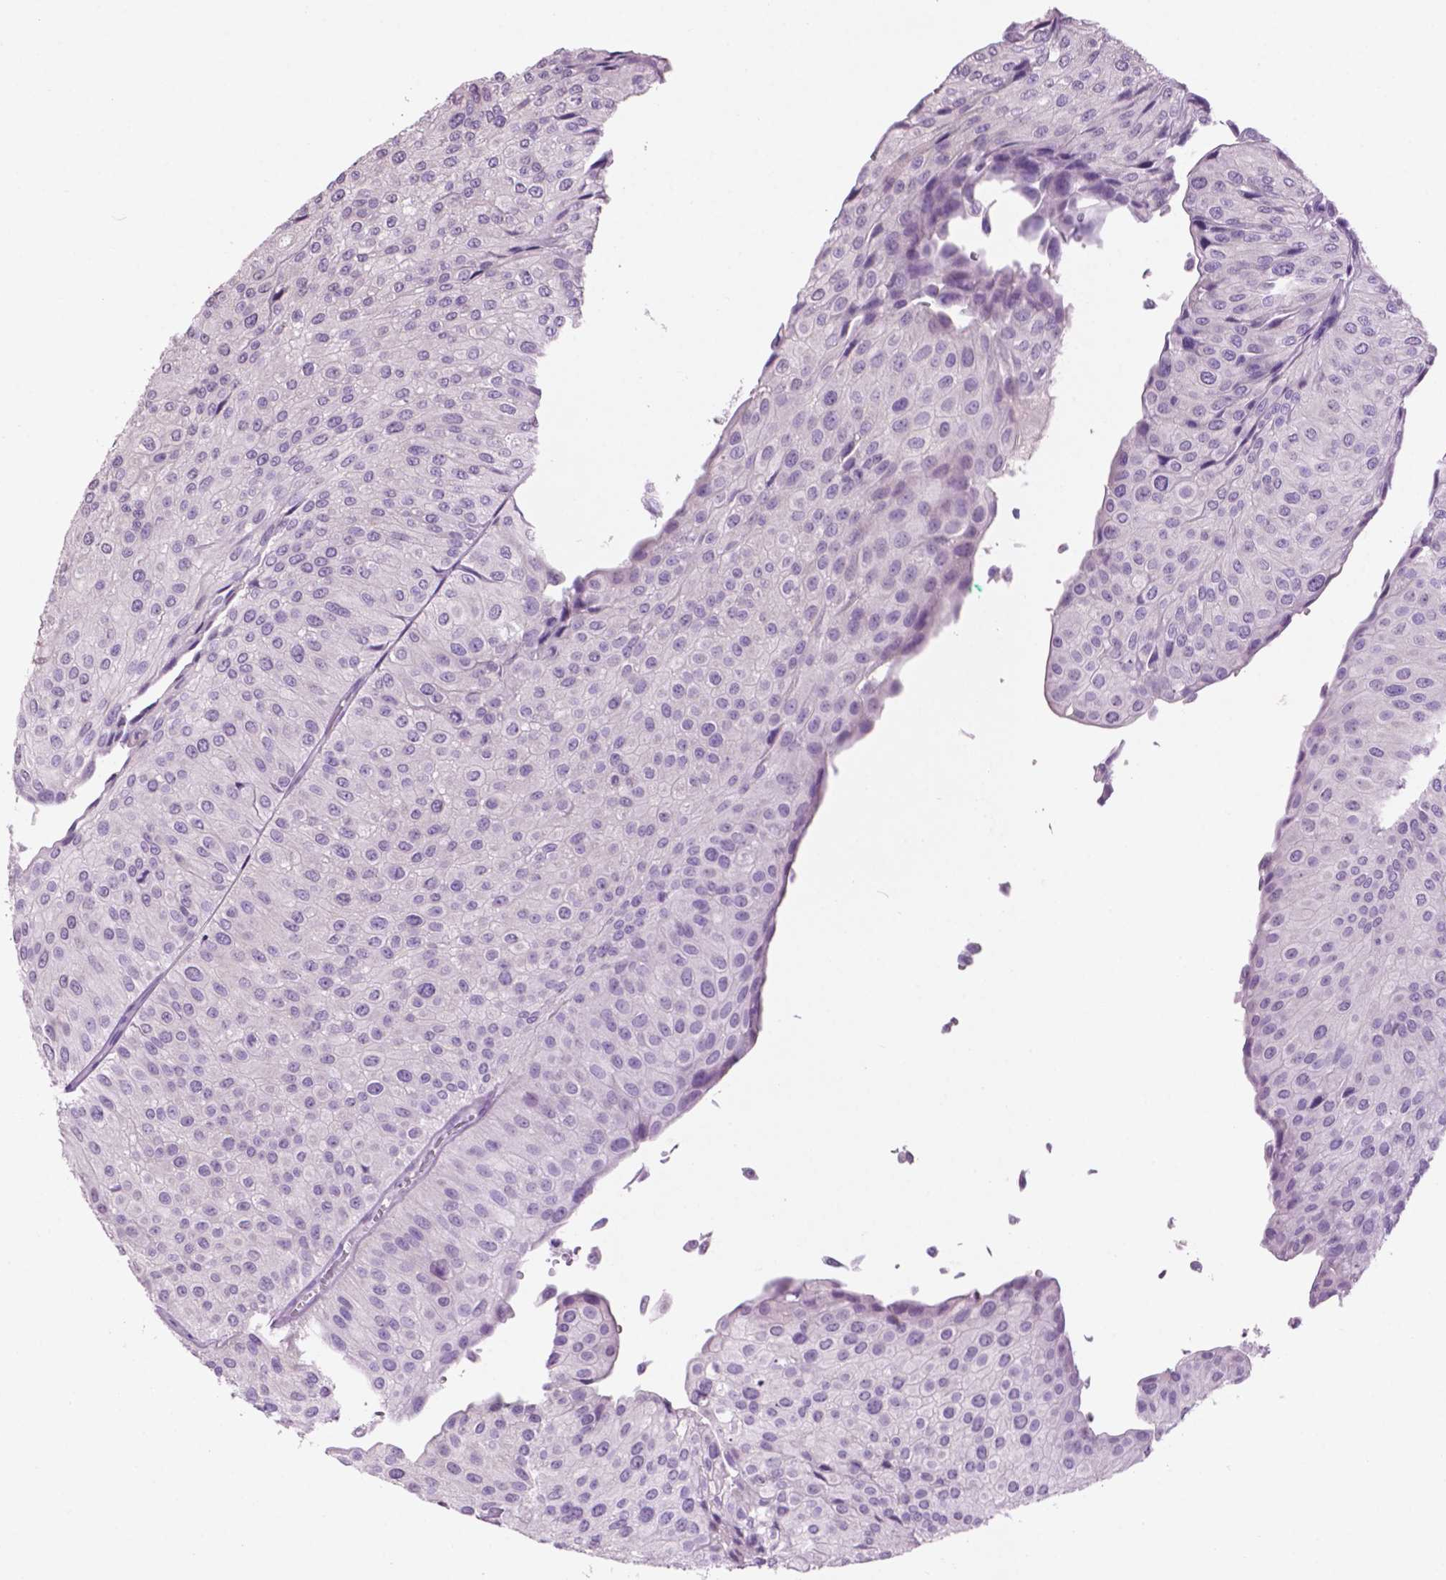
{"staining": {"intensity": "negative", "quantity": "none", "location": "none"}, "tissue": "urothelial cancer", "cell_type": "Tumor cells", "image_type": "cancer", "snomed": [{"axis": "morphology", "description": "Urothelial carcinoma, NOS"}, {"axis": "topography", "description": "Urinary bladder"}], "caption": "Immunohistochemistry photomicrograph of urothelial cancer stained for a protein (brown), which shows no staining in tumor cells.", "gene": "CRYBA4", "patient": {"sex": "male", "age": 67}}